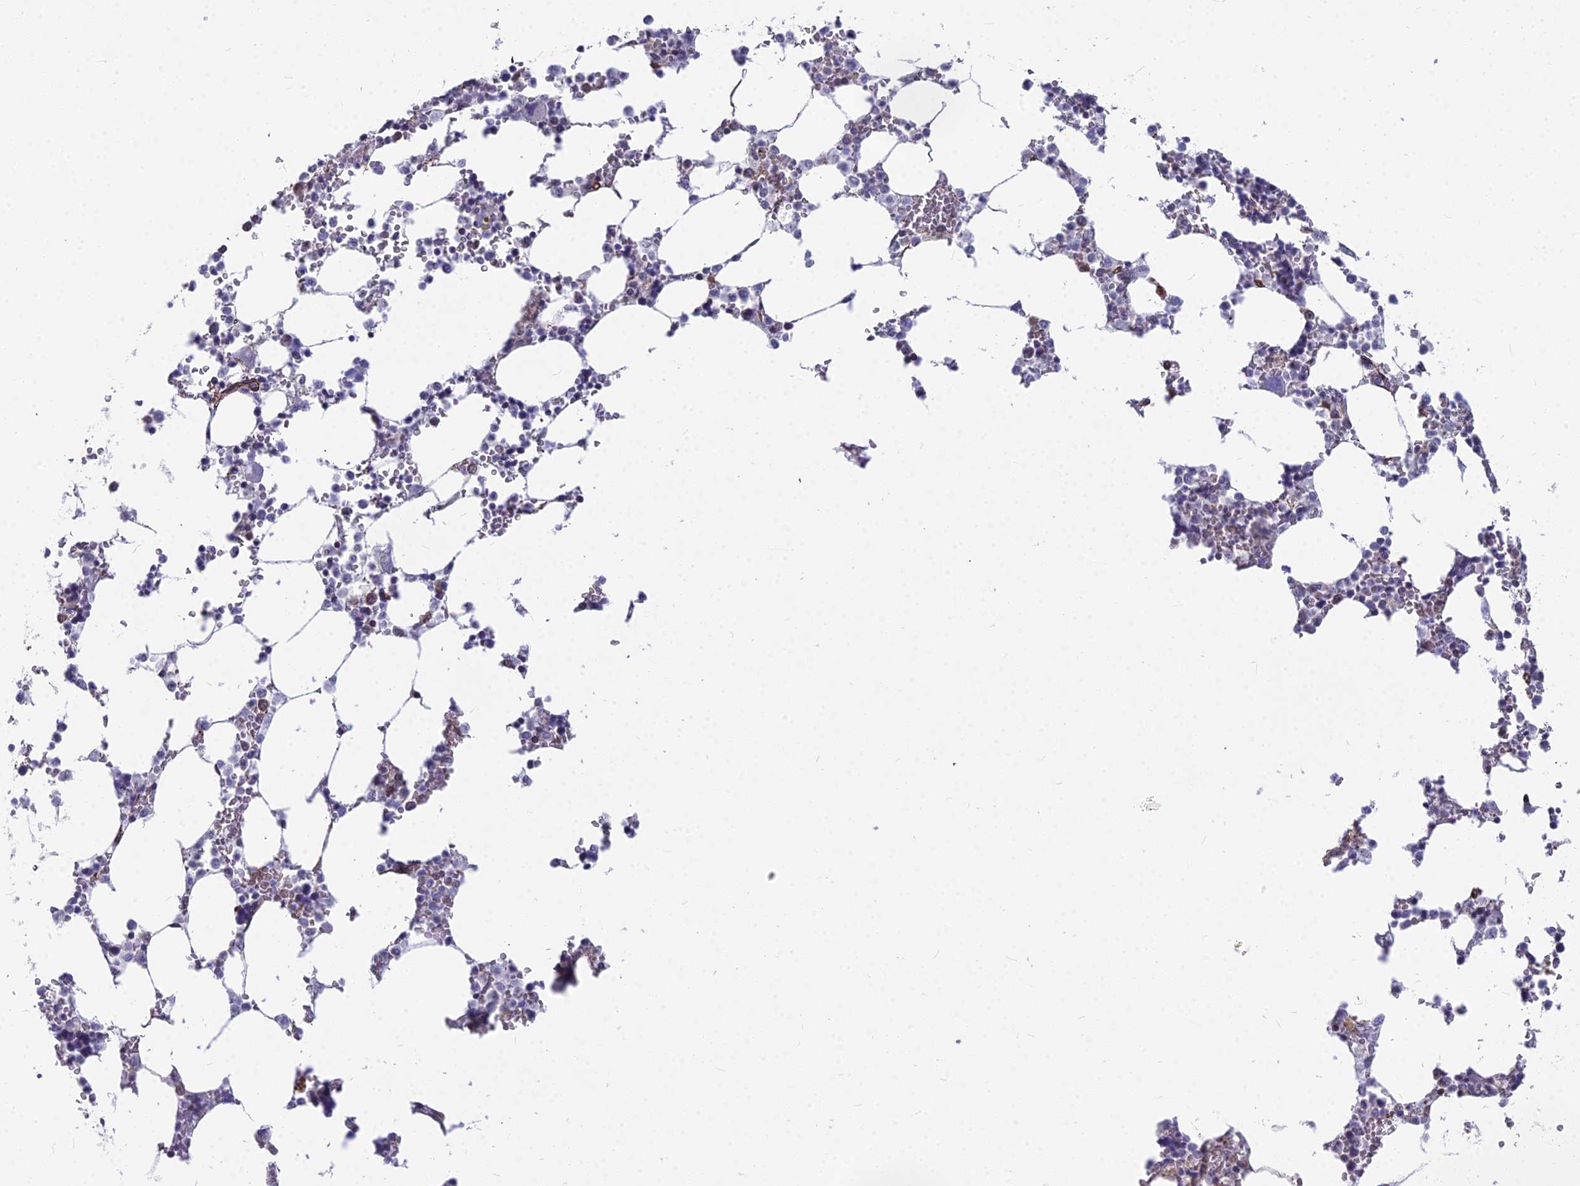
{"staining": {"intensity": "moderate", "quantity": "<25%", "location": "nuclear"}, "tissue": "bone marrow", "cell_type": "Hematopoietic cells", "image_type": "normal", "snomed": [{"axis": "morphology", "description": "Normal tissue, NOS"}, {"axis": "topography", "description": "Bone marrow"}], "caption": "Hematopoietic cells exhibit low levels of moderate nuclear staining in approximately <25% of cells in unremarkable bone marrow. (DAB (3,3'-diaminobenzidine) IHC with brightfield microscopy, high magnification).", "gene": "YJU2", "patient": {"sex": "male", "age": 64}}